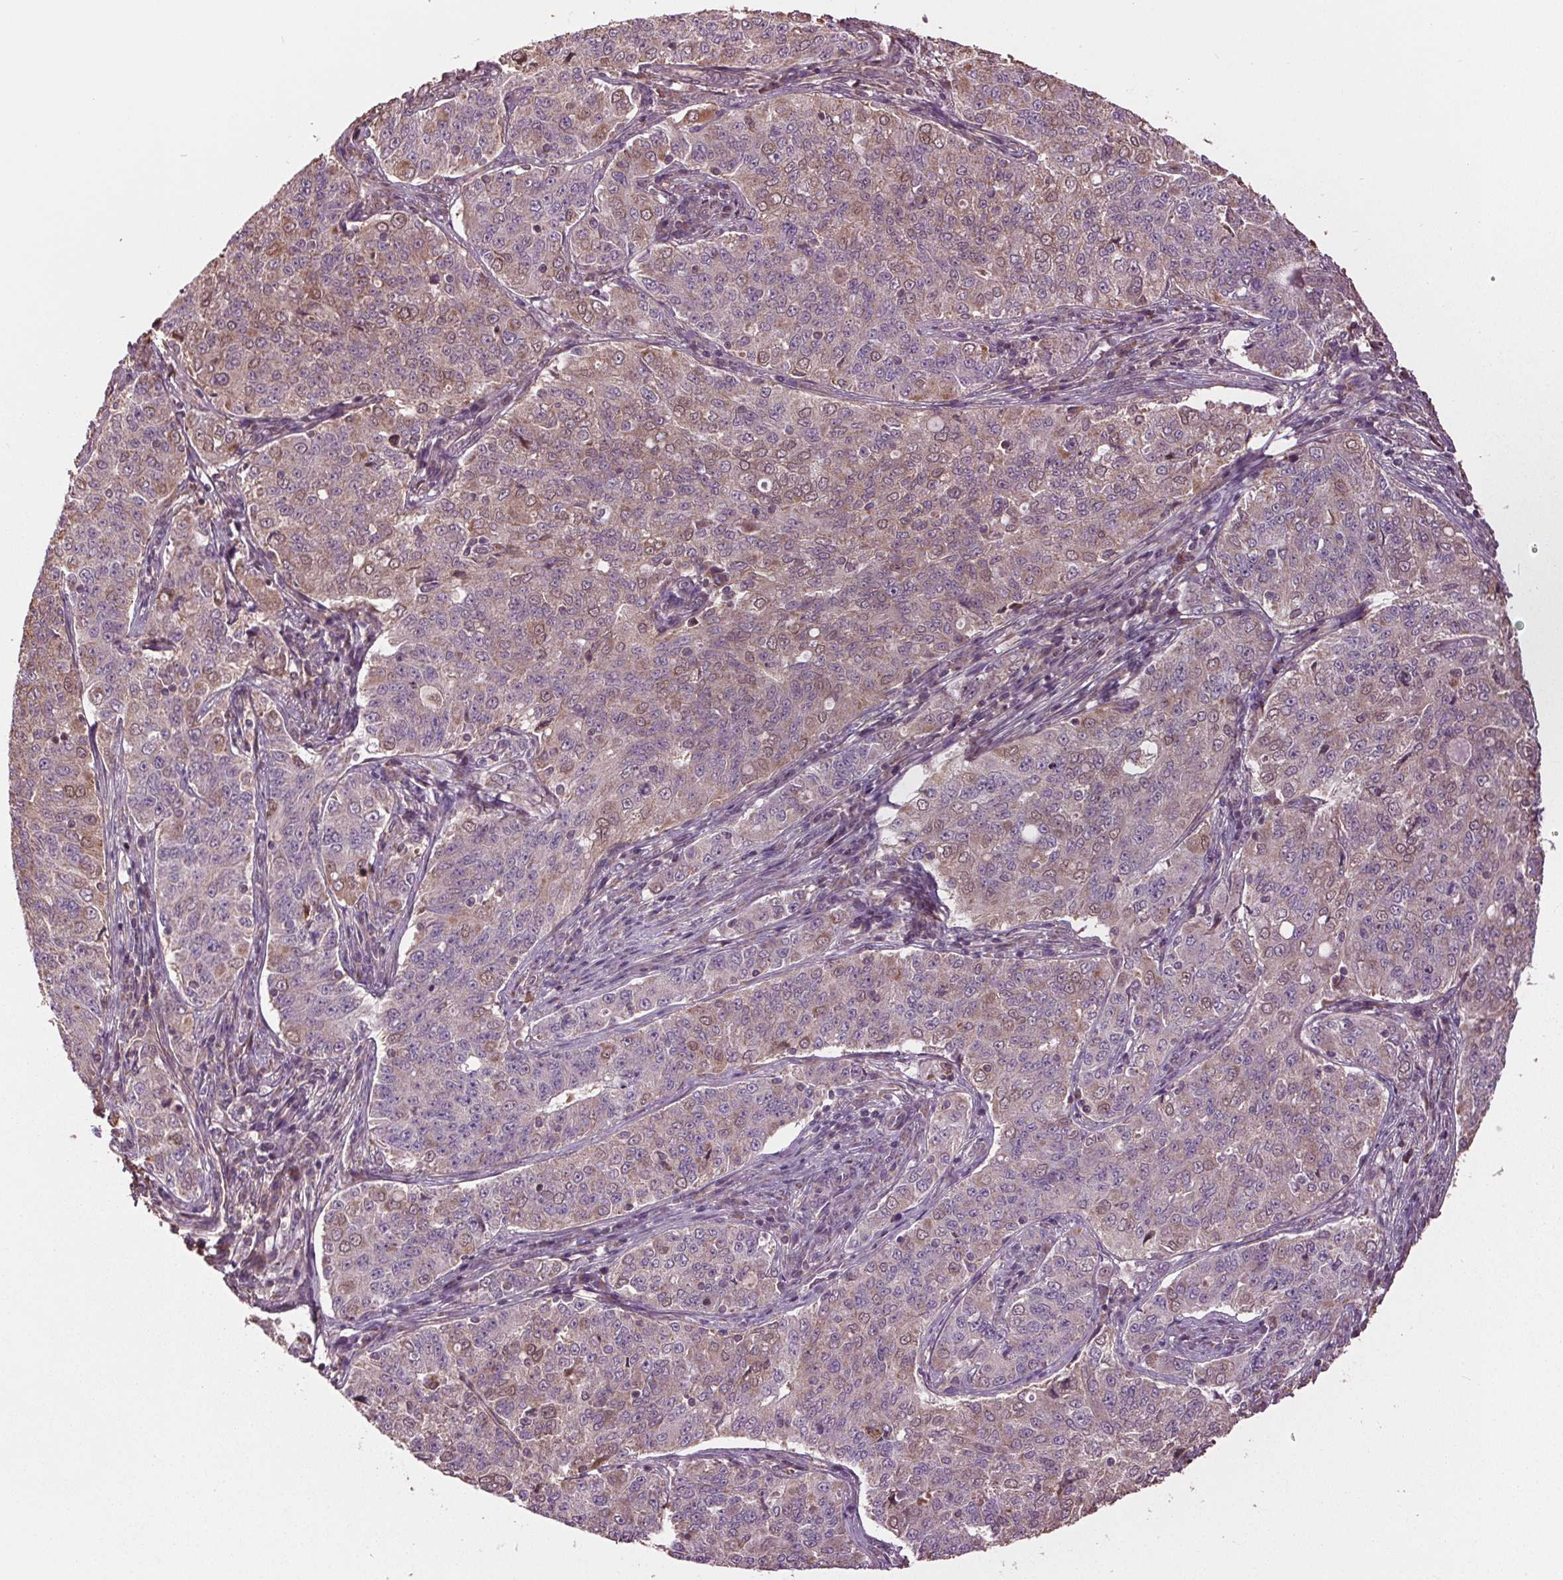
{"staining": {"intensity": "weak", "quantity": "<25%", "location": "cytoplasmic/membranous,nuclear"}, "tissue": "endometrial cancer", "cell_type": "Tumor cells", "image_type": "cancer", "snomed": [{"axis": "morphology", "description": "Adenocarcinoma, NOS"}, {"axis": "topography", "description": "Endometrium"}], "caption": "This is an immunohistochemistry (IHC) histopathology image of adenocarcinoma (endometrial). There is no staining in tumor cells.", "gene": "RNPEP", "patient": {"sex": "female", "age": 43}}